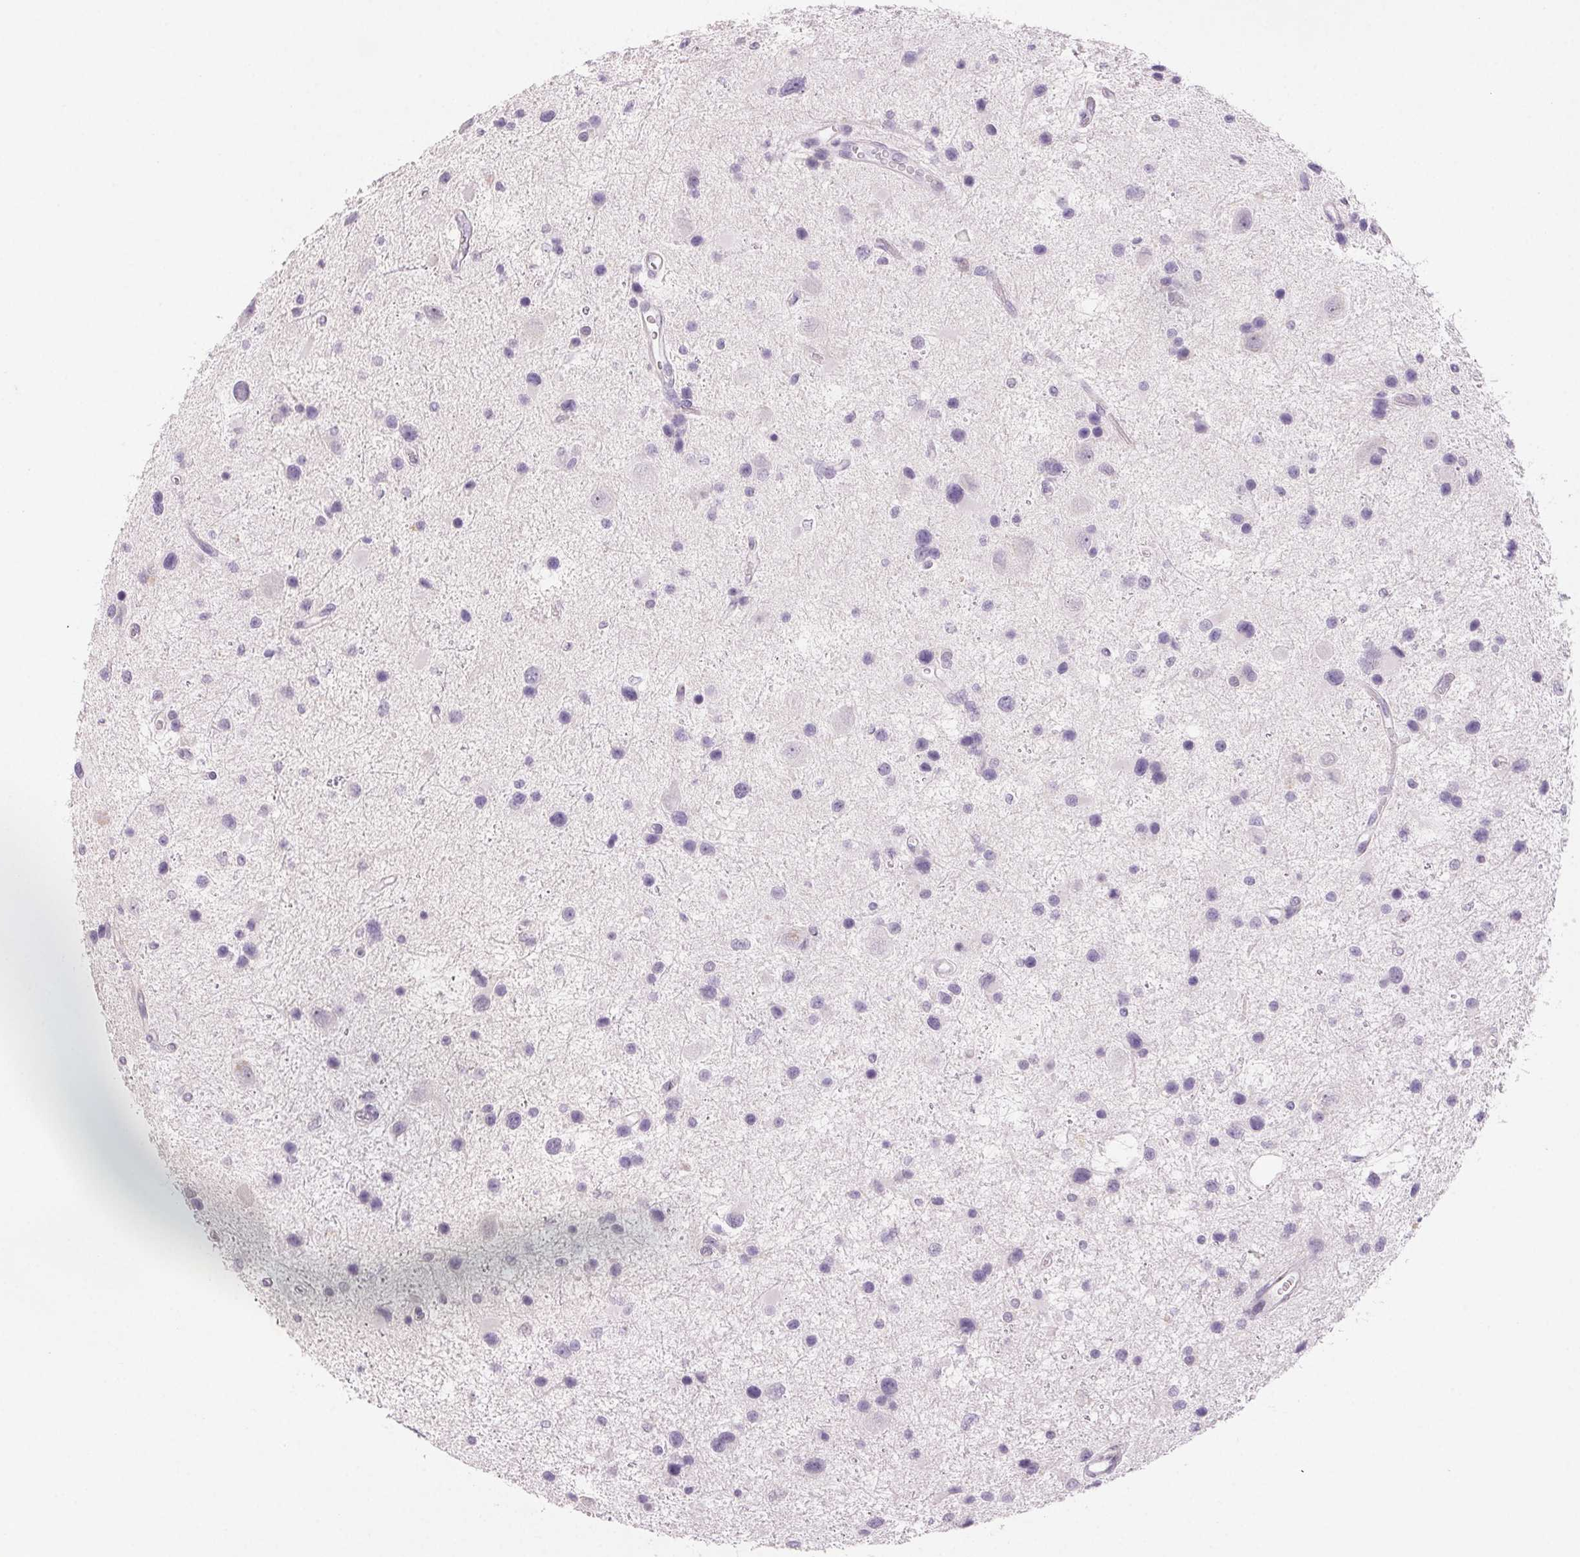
{"staining": {"intensity": "negative", "quantity": "none", "location": "none"}, "tissue": "glioma", "cell_type": "Tumor cells", "image_type": "cancer", "snomed": [{"axis": "morphology", "description": "Glioma, malignant, Low grade"}, {"axis": "topography", "description": "Brain"}], "caption": "High power microscopy photomicrograph of an IHC micrograph of glioma, revealing no significant staining in tumor cells. Nuclei are stained in blue.", "gene": "BPIFB2", "patient": {"sex": "female", "age": 32}}